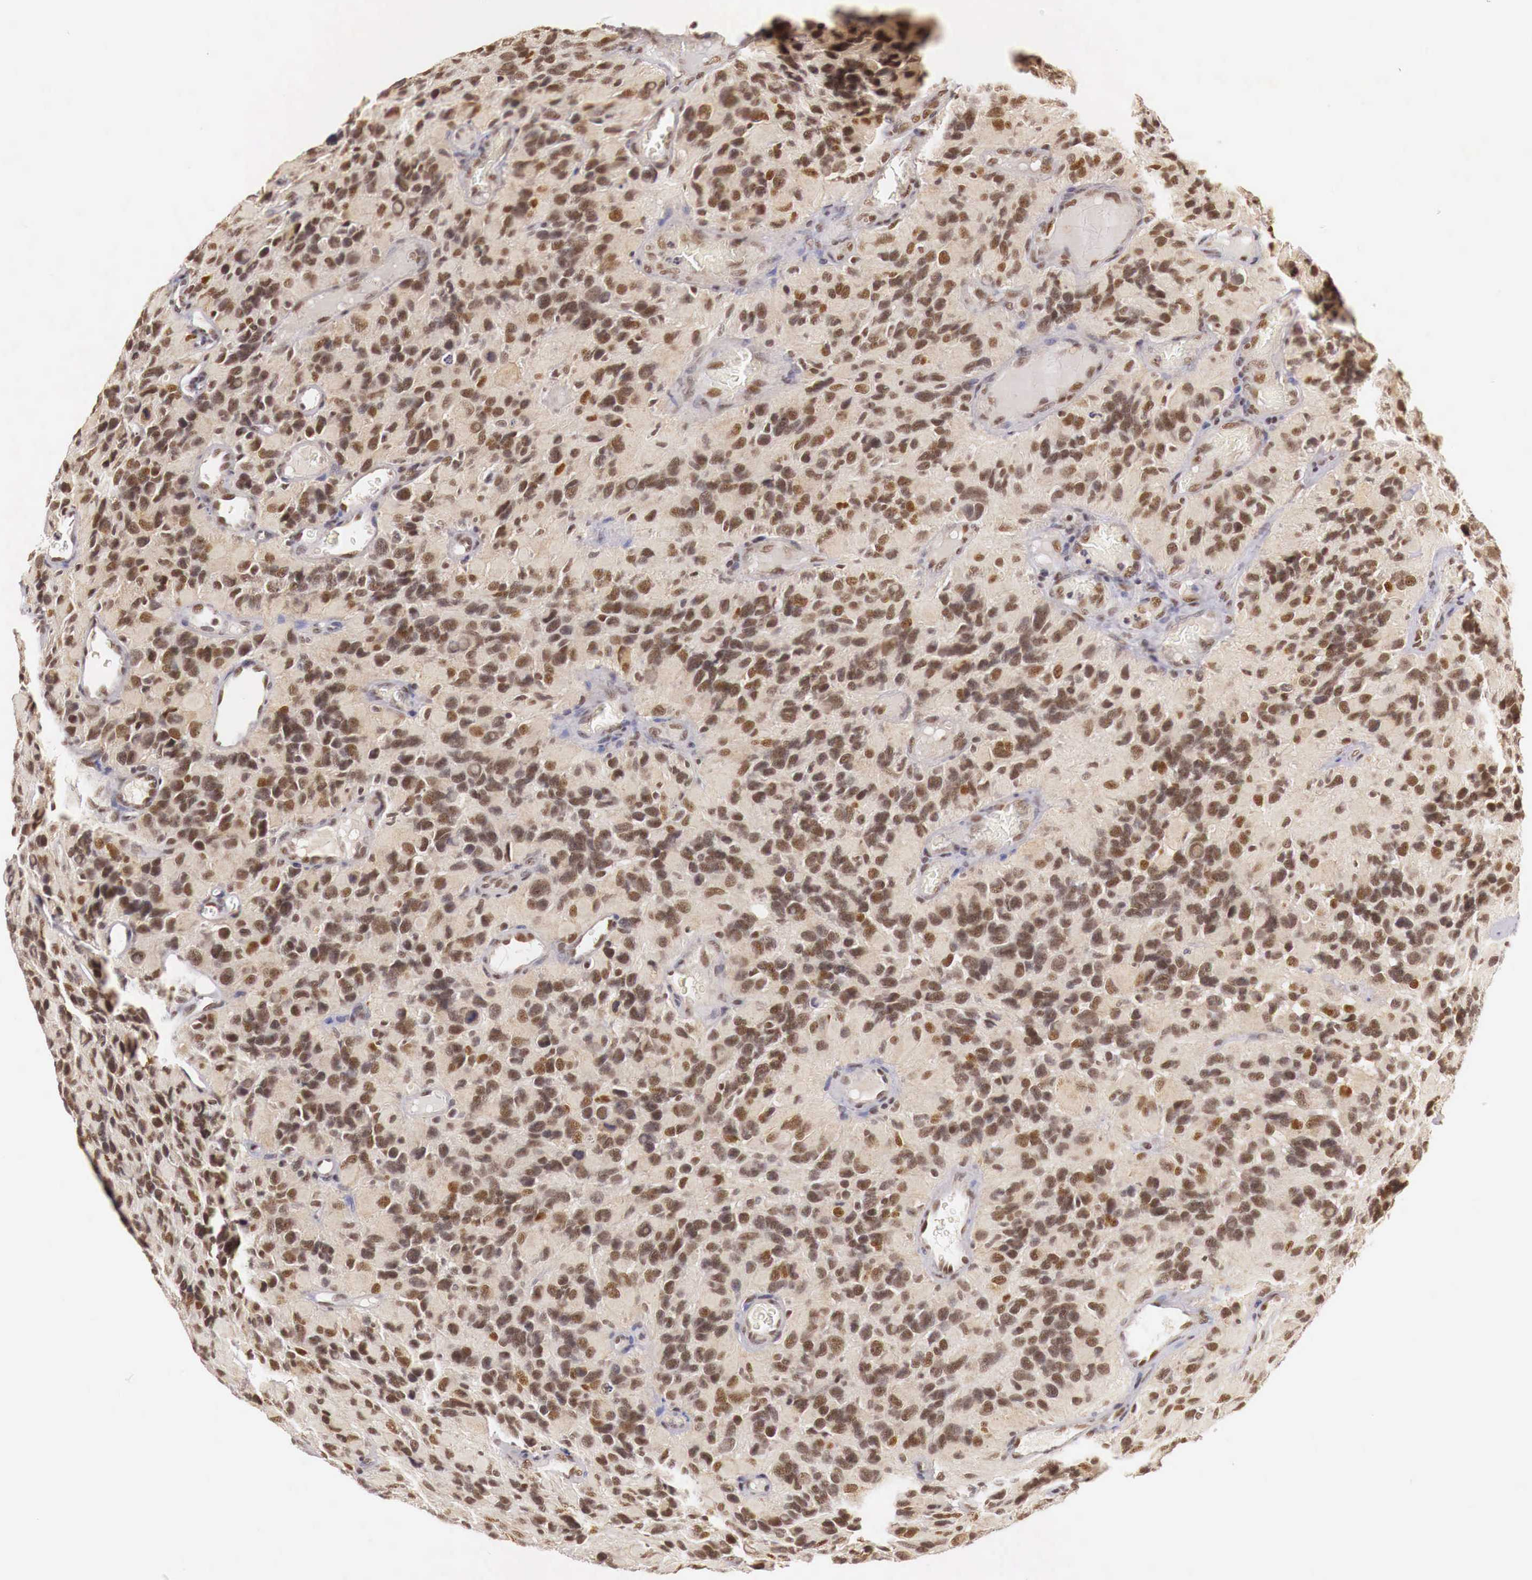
{"staining": {"intensity": "moderate", "quantity": ">75%", "location": "cytoplasmic/membranous,nuclear"}, "tissue": "glioma", "cell_type": "Tumor cells", "image_type": "cancer", "snomed": [{"axis": "morphology", "description": "Glioma, malignant, High grade"}, {"axis": "topography", "description": "Brain"}], "caption": "A brown stain shows moderate cytoplasmic/membranous and nuclear positivity of a protein in malignant glioma (high-grade) tumor cells. (Stains: DAB in brown, nuclei in blue, Microscopy: brightfield microscopy at high magnification).", "gene": "GPKOW", "patient": {"sex": "male", "age": 77}}